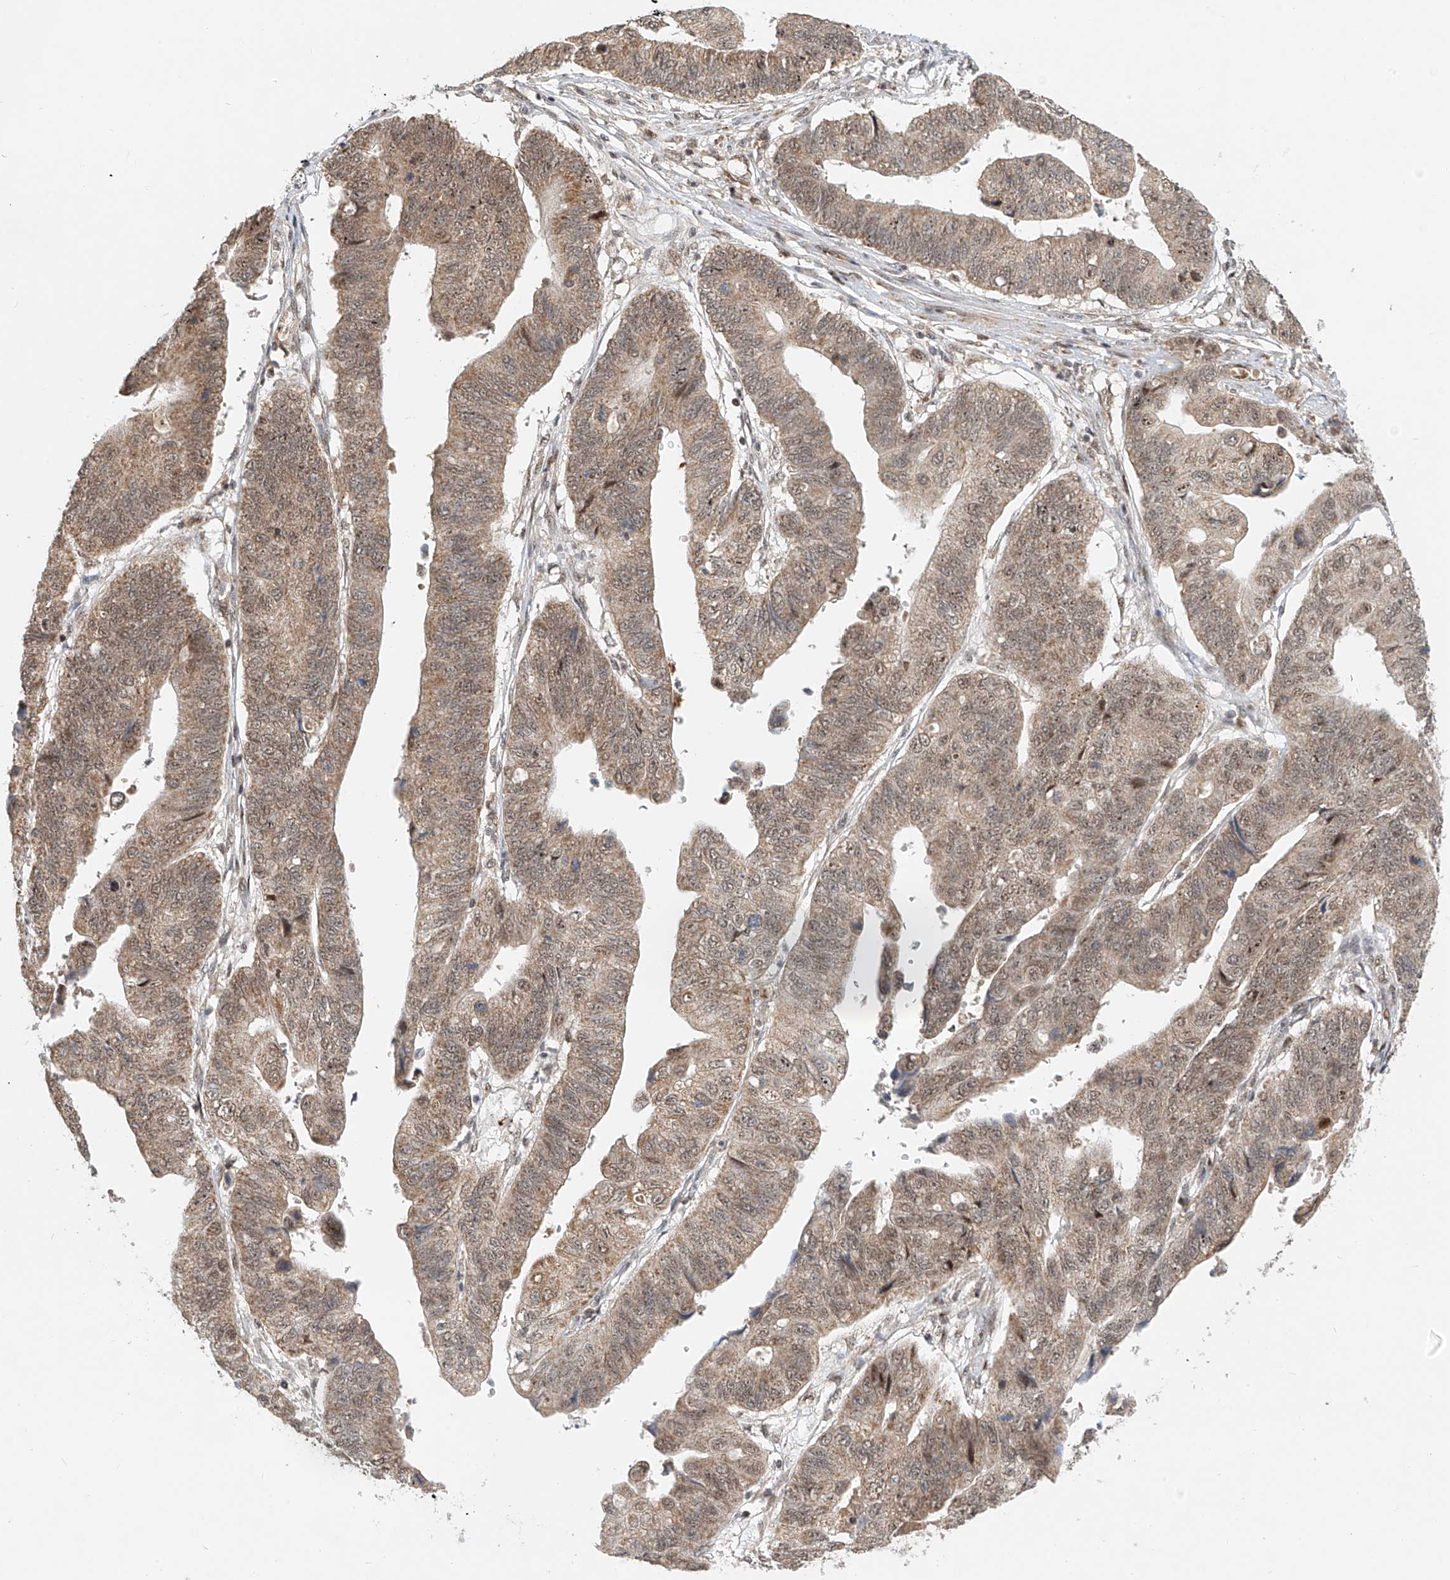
{"staining": {"intensity": "weak", "quantity": ">75%", "location": "cytoplasmic/membranous,nuclear"}, "tissue": "stomach cancer", "cell_type": "Tumor cells", "image_type": "cancer", "snomed": [{"axis": "morphology", "description": "Adenocarcinoma, NOS"}, {"axis": "topography", "description": "Stomach"}], "caption": "Stomach cancer stained with a protein marker exhibits weak staining in tumor cells.", "gene": "SYTL3", "patient": {"sex": "male", "age": 59}}